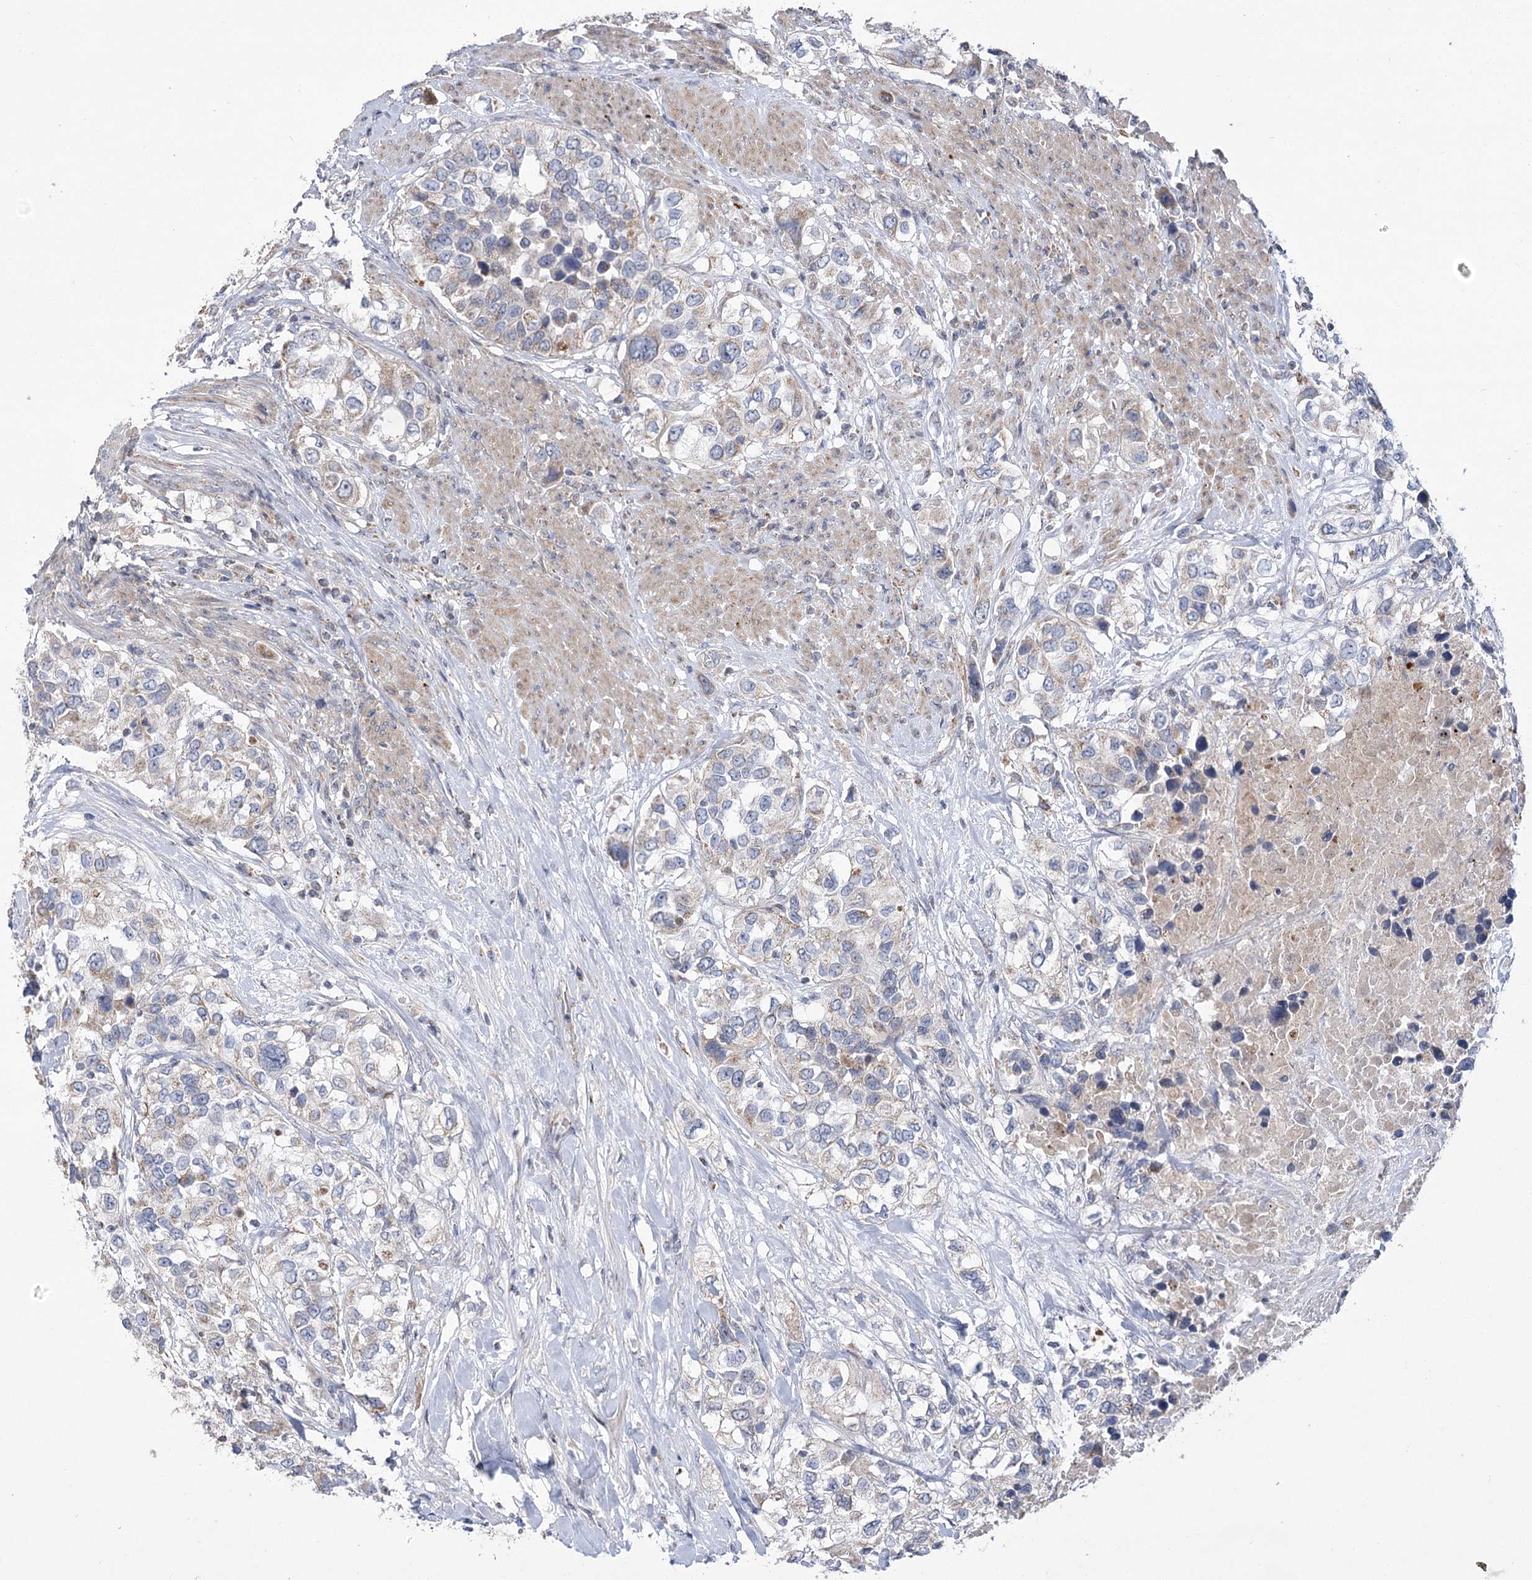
{"staining": {"intensity": "weak", "quantity": "25%-75%", "location": "cytoplasmic/membranous"}, "tissue": "urothelial cancer", "cell_type": "Tumor cells", "image_type": "cancer", "snomed": [{"axis": "morphology", "description": "Urothelial carcinoma, High grade"}, {"axis": "topography", "description": "Urinary bladder"}], "caption": "Immunohistochemistry histopathology image of urothelial cancer stained for a protein (brown), which shows low levels of weak cytoplasmic/membranous staining in about 25%-75% of tumor cells.", "gene": "PDHB", "patient": {"sex": "female", "age": 80}}